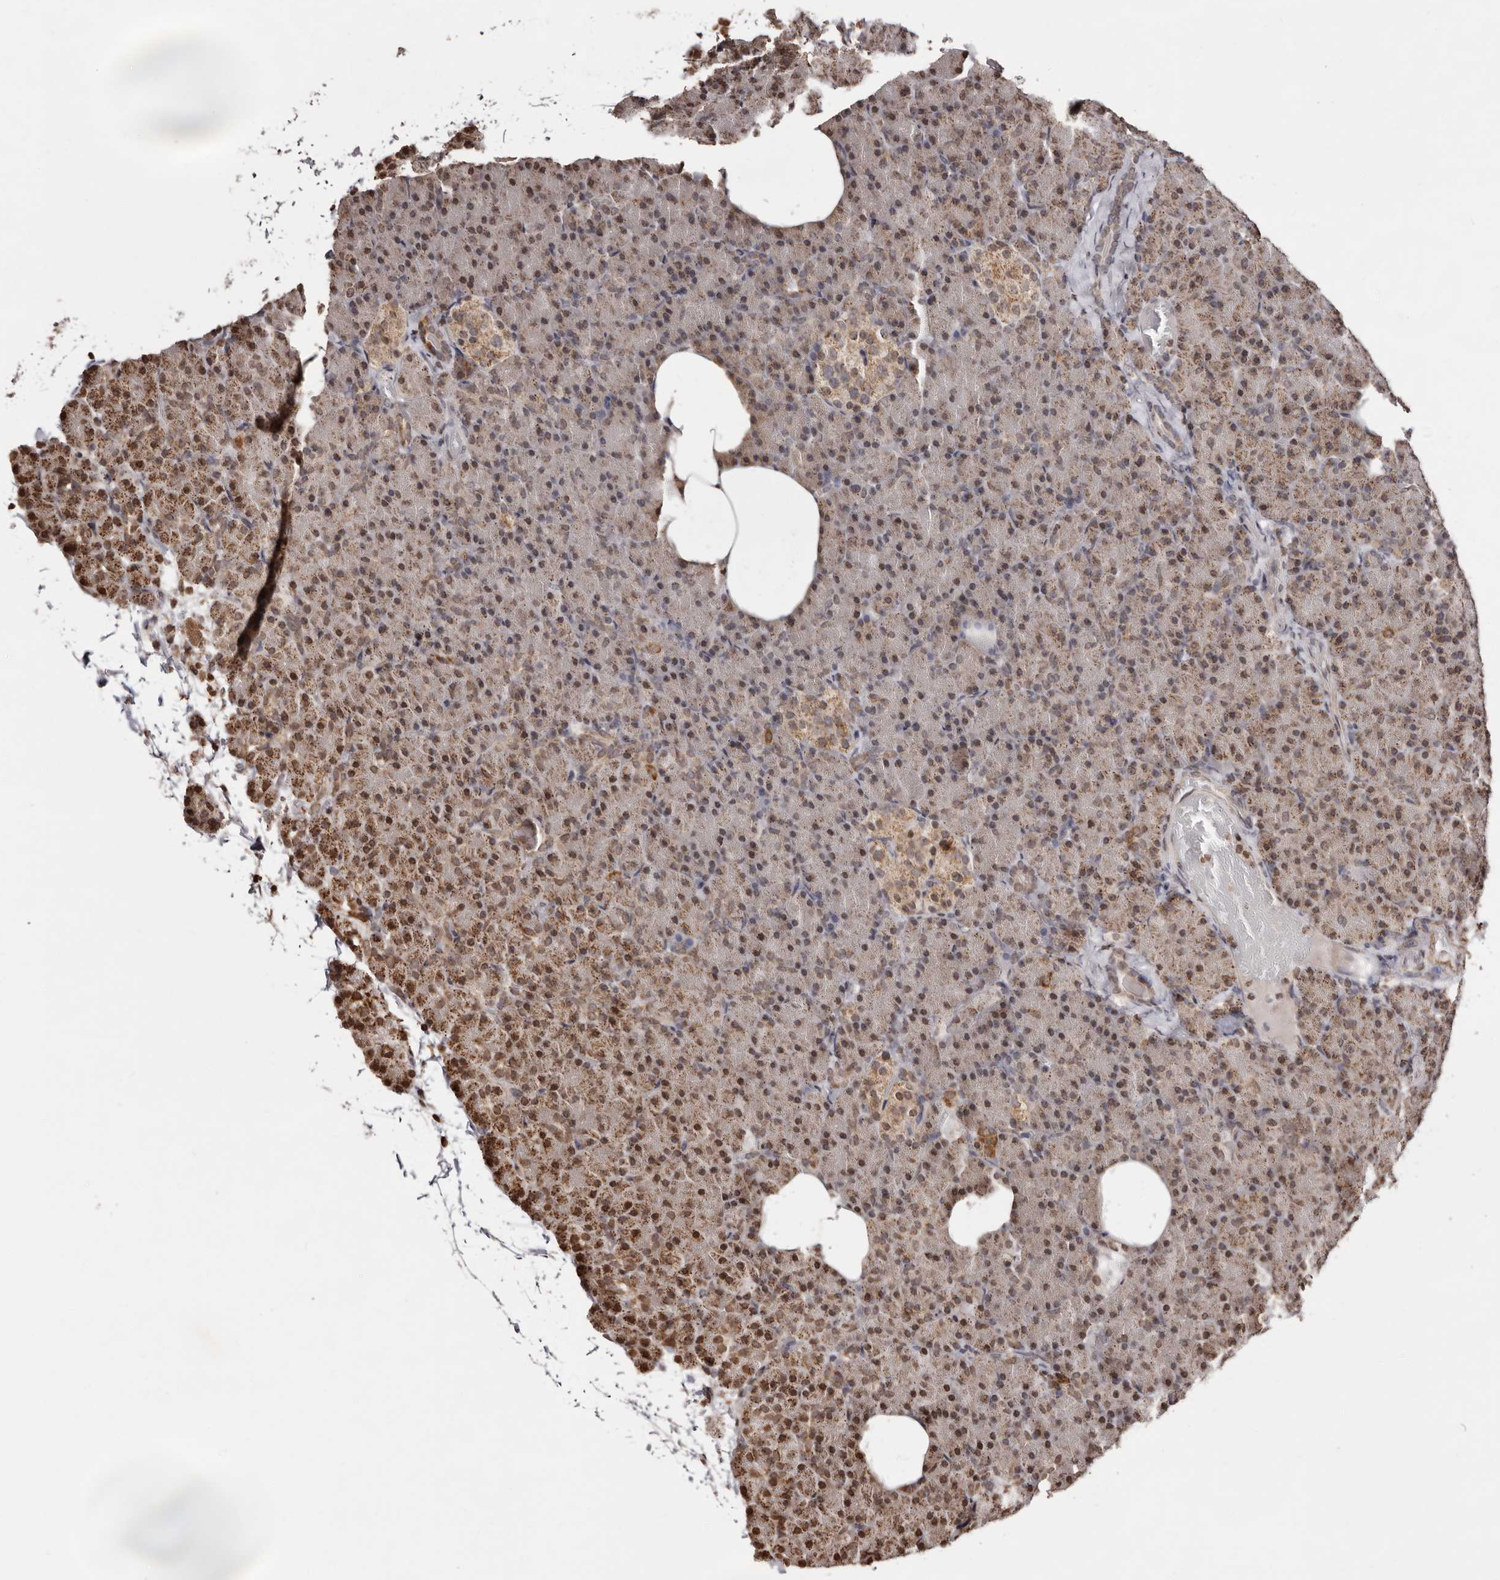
{"staining": {"intensity": "moderate", "quantity": ">75%", "location": "cytoplasmic/membranous,nuclear"}, "tissue": "pancreas", "cell_type": "Exocrine glandular cells", "image_type": "normal", "snomed": [{"axis": "morphology", "description": "Normal tissue, NOS"}, {"axis": "topography", "description": "Pancreas"}], "caption": "Immunohistochemistry of unremarkable human pancreas demonstrates medium levels of moderate cytoplasmic/membranous,nuclear positivity in about >75% of exocrine glandular cells. The staining was performed using DAB (3,3'-diaminobenzidine), with brown indicating positive protein expression. Nuclei are stained blue with hematoxylin.", "gene": "CCDC190", "patient": {"sex": "female", "age": 43}}